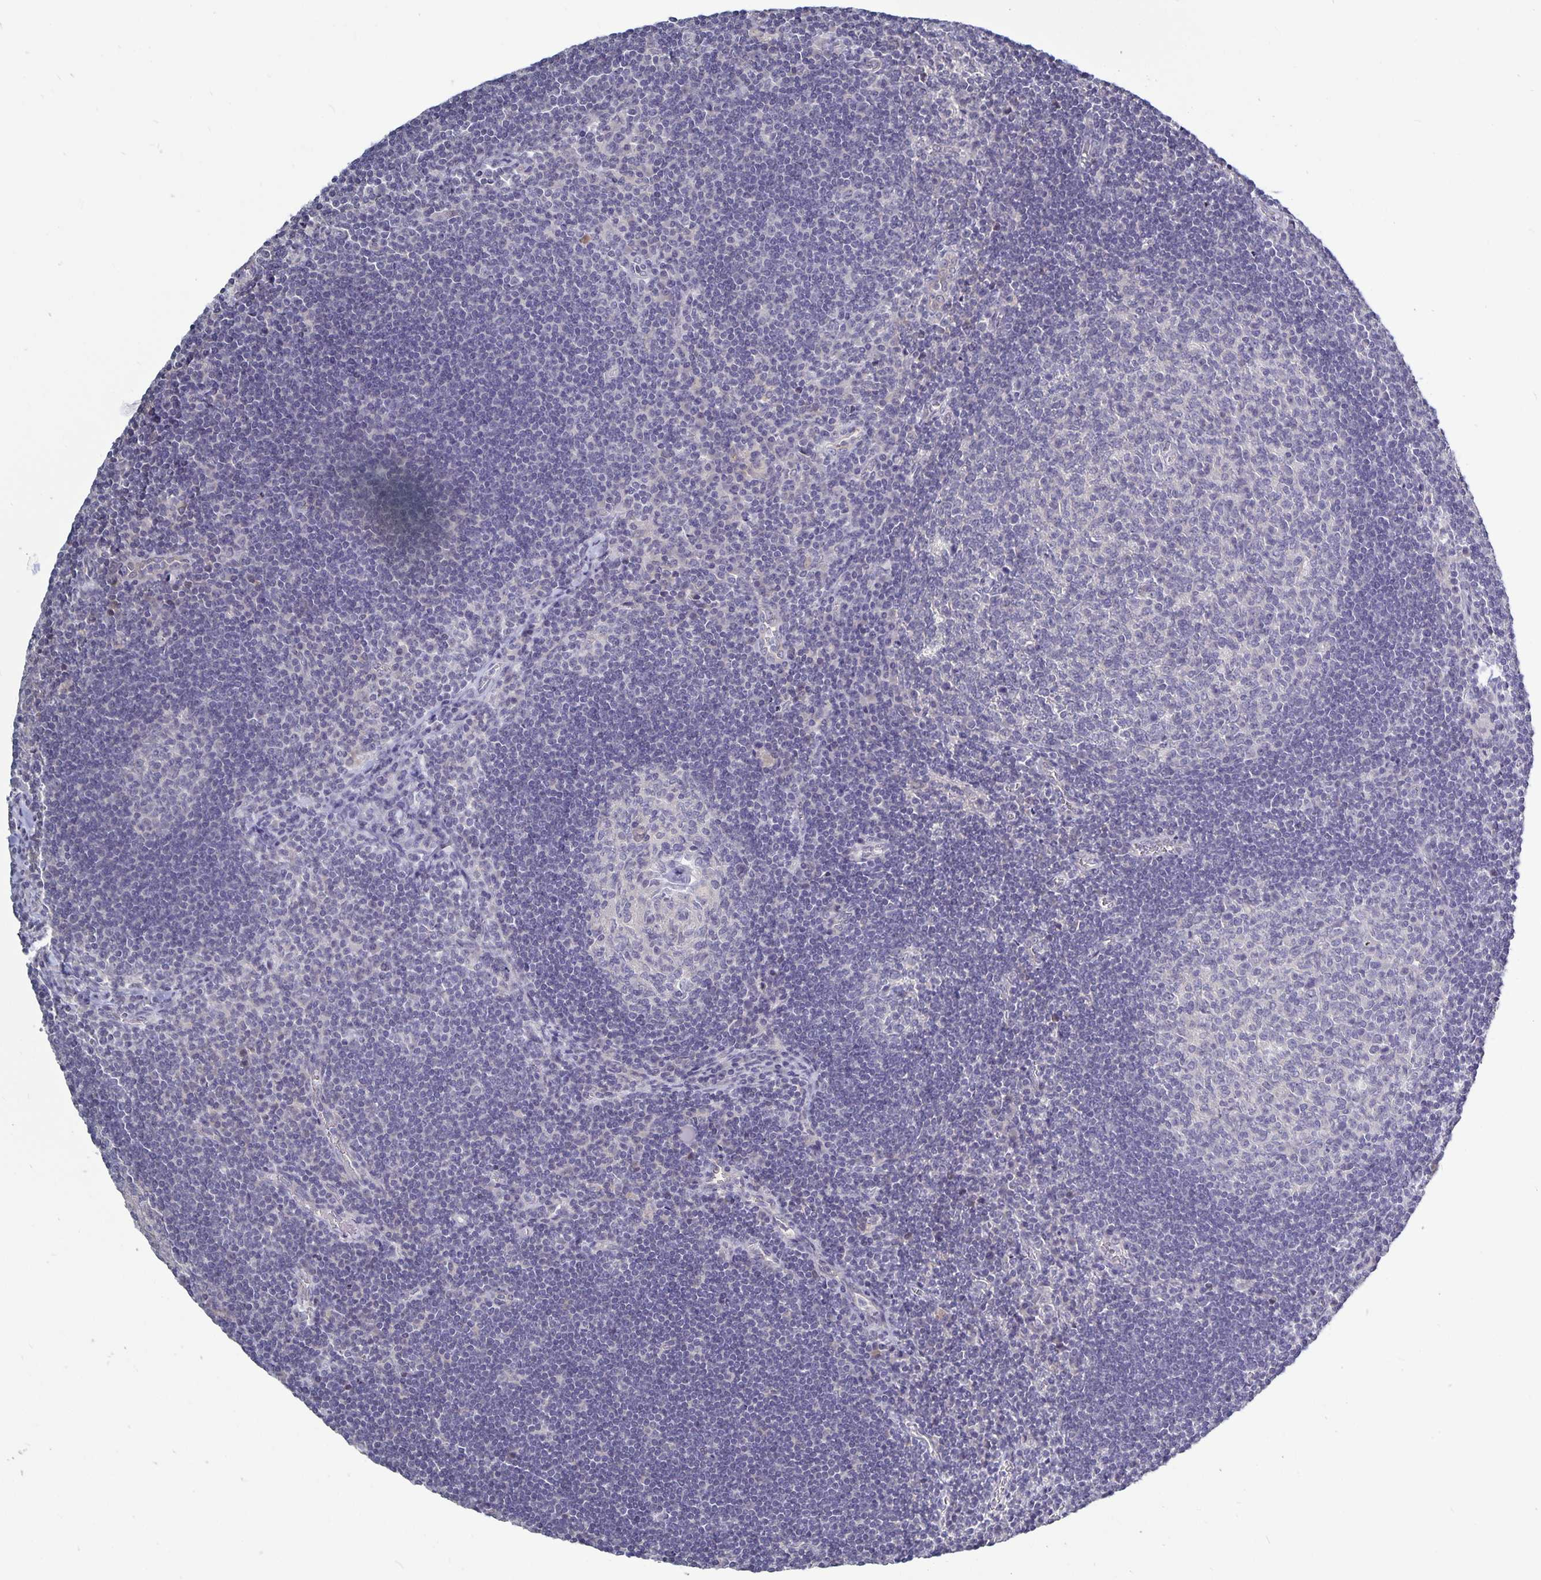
{"staining": {"intensity": "negative", "quantity": "none", "location": "none"}, "tissue": "lymph node", "cell_type": "Germinal center cells", "image_type": "normal", "snomed": [{"axis": "morphology", "description": "Normal tissue, NOS"}, {"axis": "topography", "description": "Lymph node"}], "caption": "High magnification brightfield microscopy of benign lymph node stained with DAB (3,3'-diaminobenzidine) (brown) and counterstained with hematoxylin (blue): germinal center cells show no significant positivity. (Brightfield microscopy of DAB immunohistochemistry at high magnification).", "gene": "PLCB3", "patient": {"sex": "male", "age": 67}}